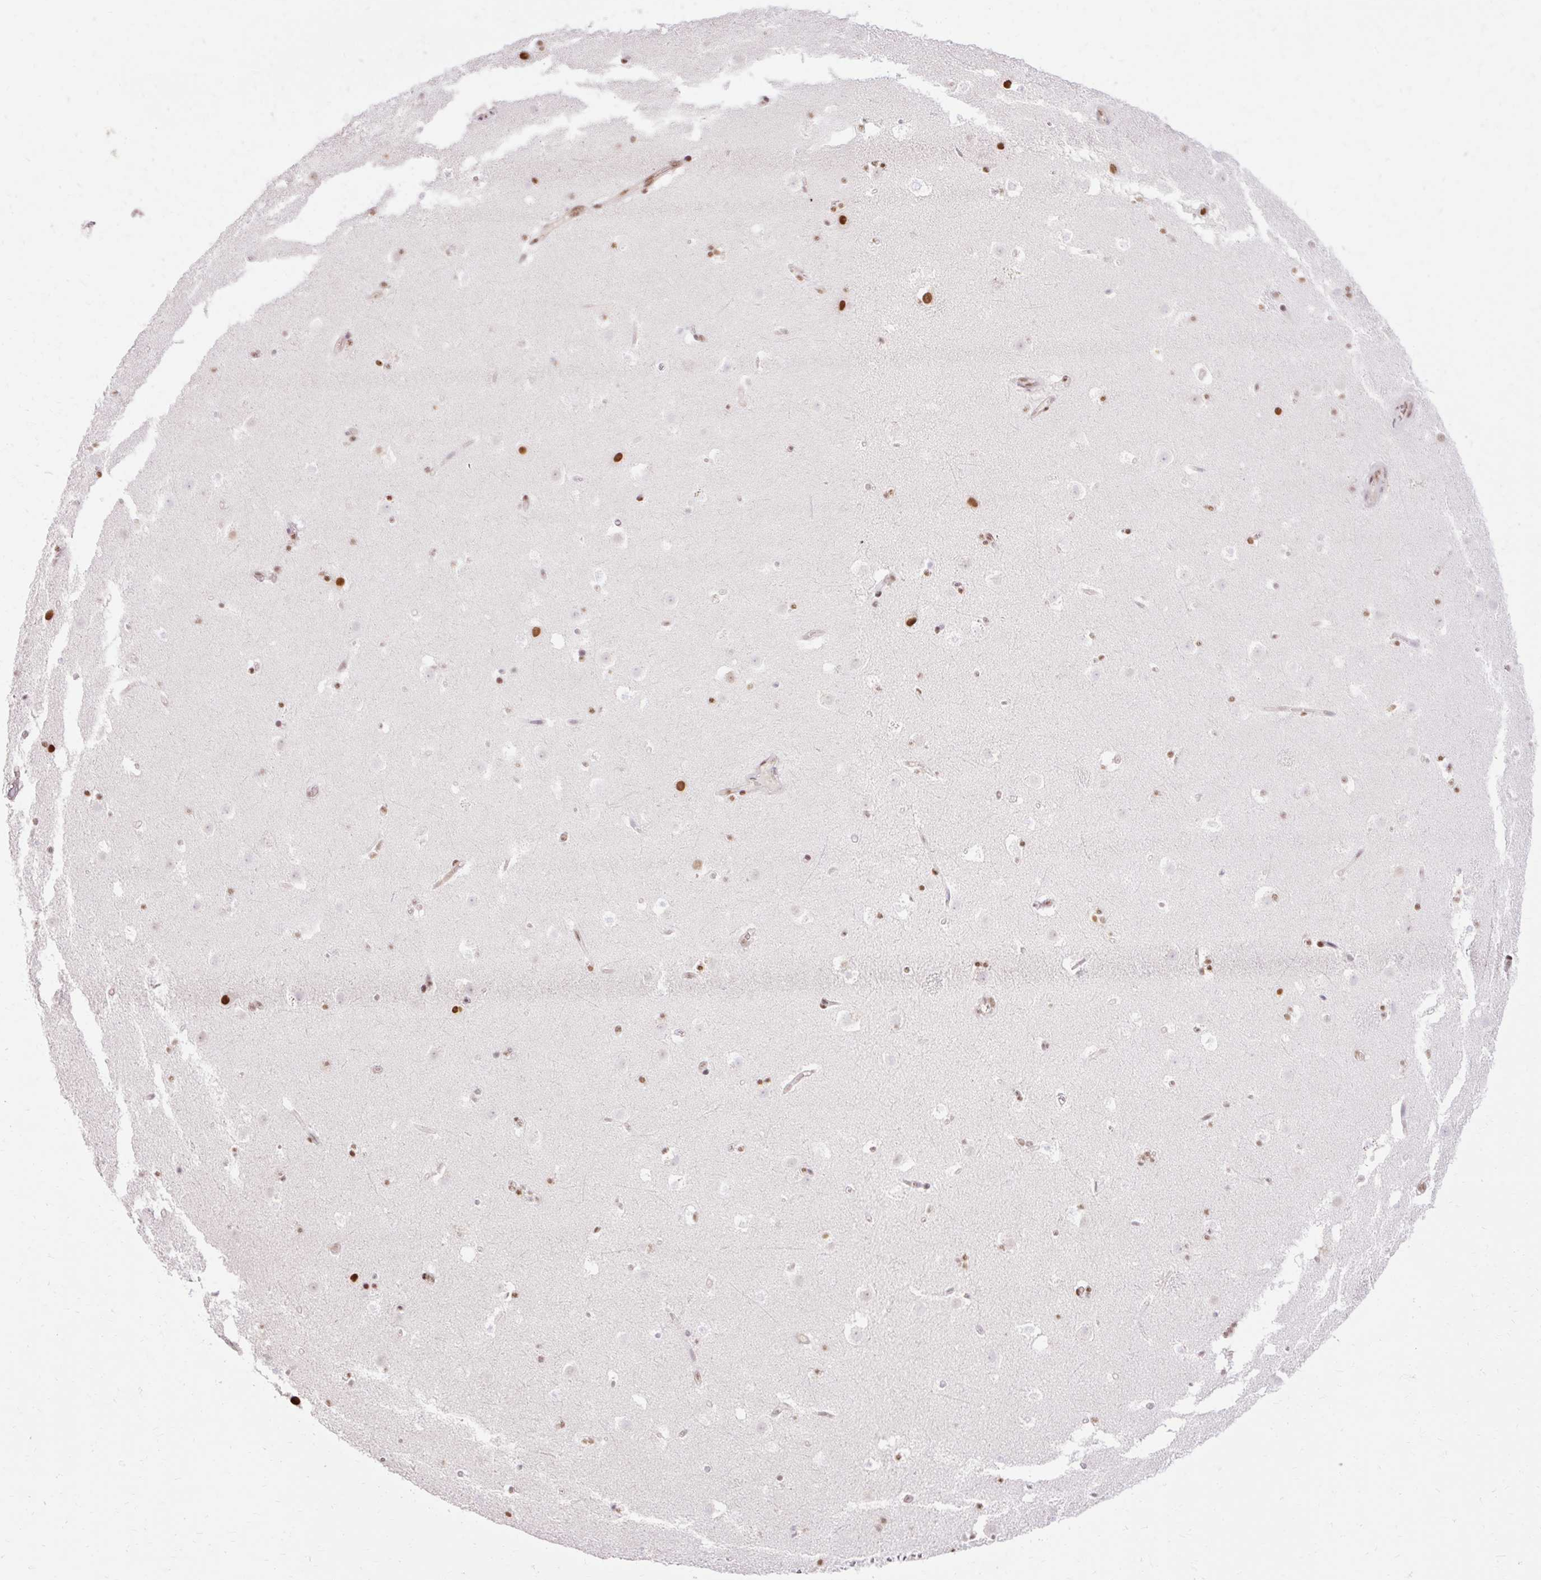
{"staining": {"intensity": "moderate", "quantity": "25%-75%", "location": "nuclear"}, "tissue": "caudate", "cell_type": "Glial cells", "image_type": "normal", "snomed": [{"axis": "morphology", "description": "Normal tissue, NOS"}, {"axis": "topography", "description": "Lateral ventricle wall"}], "caption": "Protein expression analysis of unremarkable caudate displays moderate nuclear positivity in approximately 25%-75% of glial cells.", "gene": "ENSG00000261832", "patient": {"sex": "male", "age": 37}}